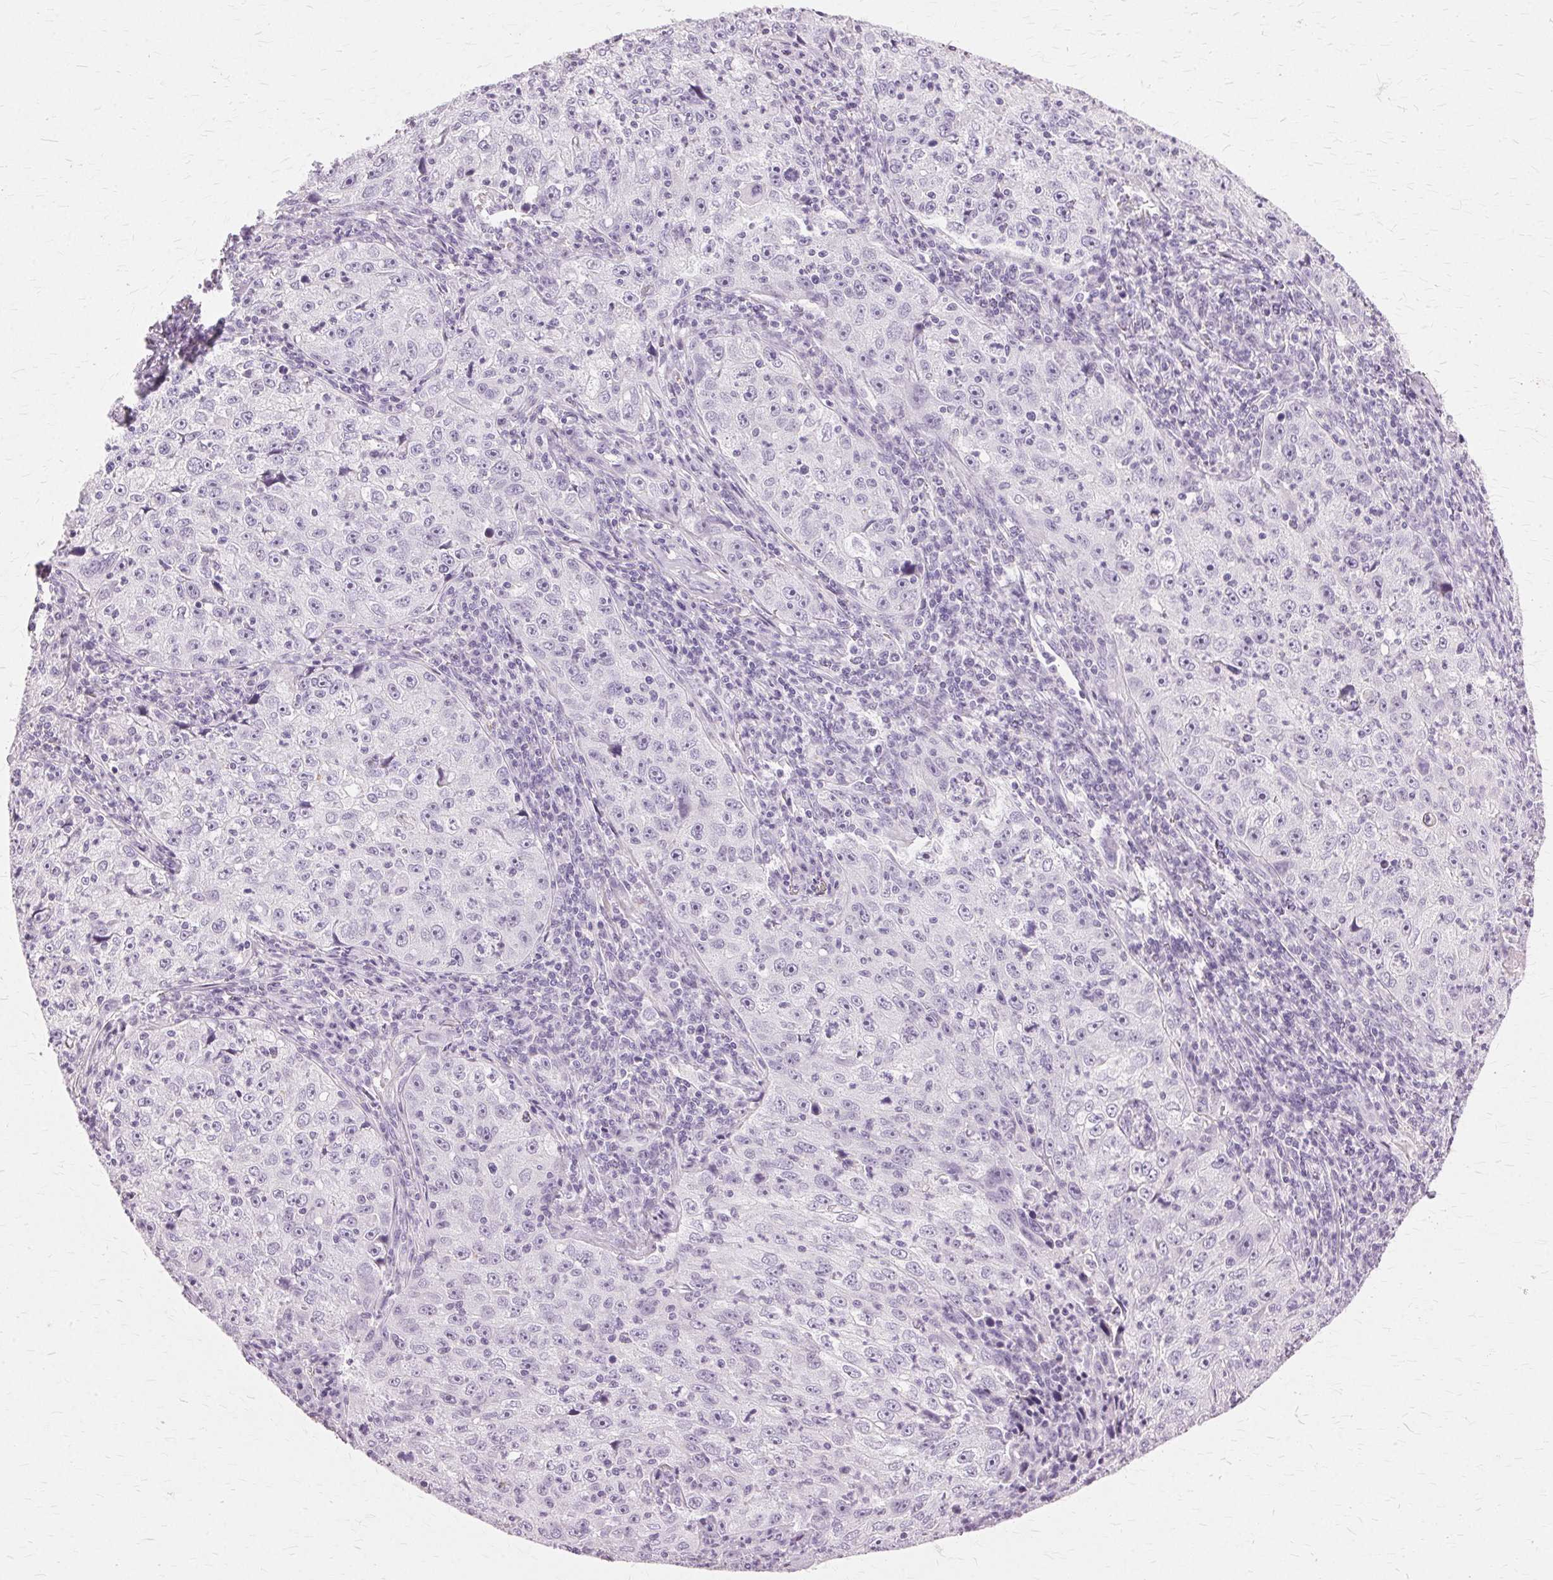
{"staining": {"intensity": "negative", "quantity": "none", "location": "none"}, "tissue": "lung cancer", "cell_type": "Tumor cells", "image_type": "cancer", "snomed": [{"axis": "morphology", "description": "Squamous cell carcinoma, NOS"}, {"axis": "topography", "description": "Lung"}], "caption": "Protein analysis of lung cancer (squamous cell carcinoma) reveals no significant positivity in tumor cells.", "gene": "SLC45A3", "patient": {"sex": "male", "age": 71}}